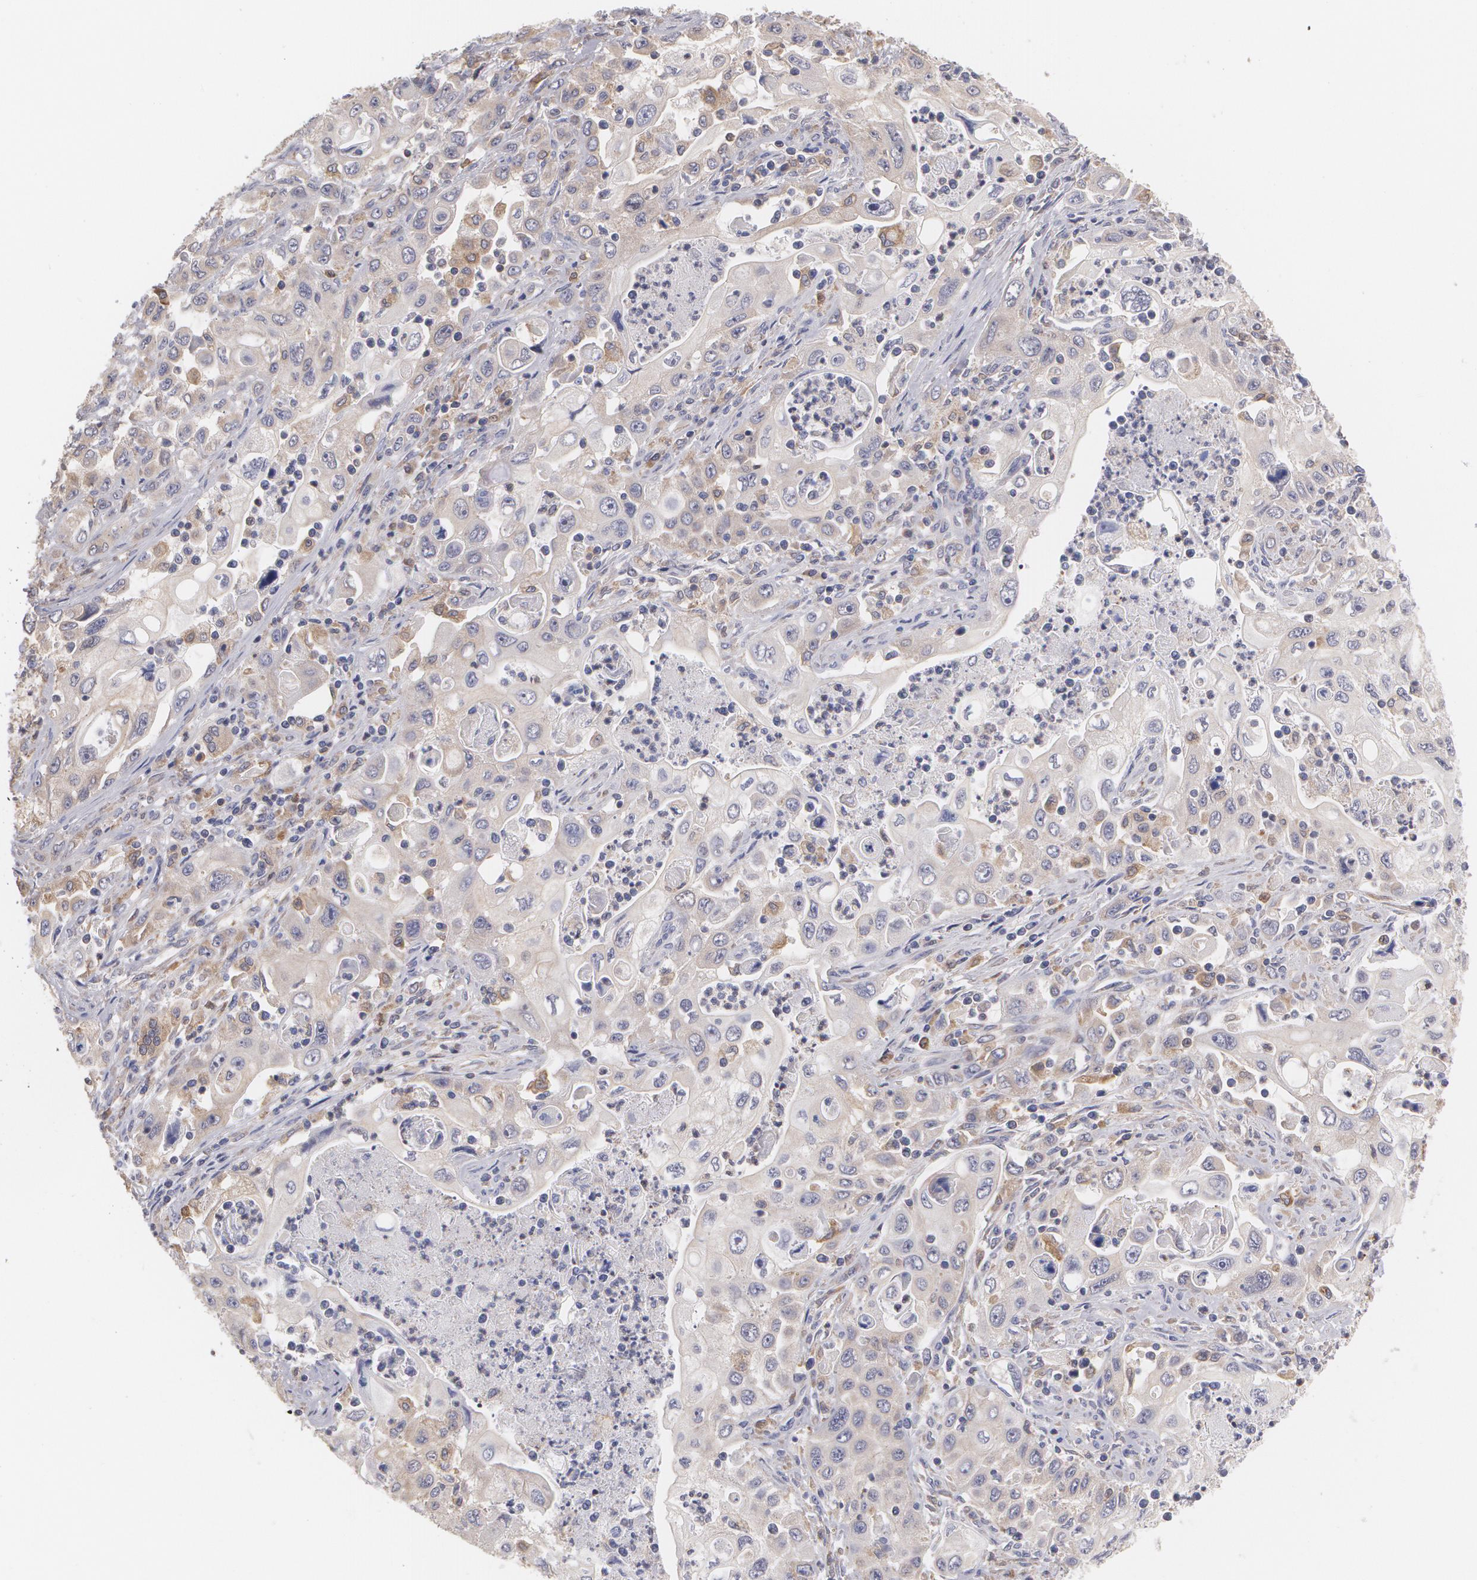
{"staining": {"intensity": "moderate", "quantity": "25%-75%", "location": "cytoplasmic/membranous"}, "tissue": "pancreatic cancer", "cell_type": "Tumor cells", "image_type": "cancer", "snomed": [{"axis": "morphology", "description": "Adenocarcinoma, NOS"}, {"axis": "topography", "description": "Pancreas"}], "caption": "High-magnification brightfield microscopy of adenocarcinoma (pancreatic) stained with DAB (3,3'-diaminobenzidine) (brown) and counterstained with hematoxylin (blue). tumor cells exhibit moderate cytoplasmic/membranous positivity is identified in approximately25%-75% of cells. The staining was performed using DAB to visualize the protein expression in brown, while the nuclei were stained in blue with hematoxylin (Magnification: 20x).", "gene": "MTHFD1", "patient": {"sex": "male", "age": 70}}